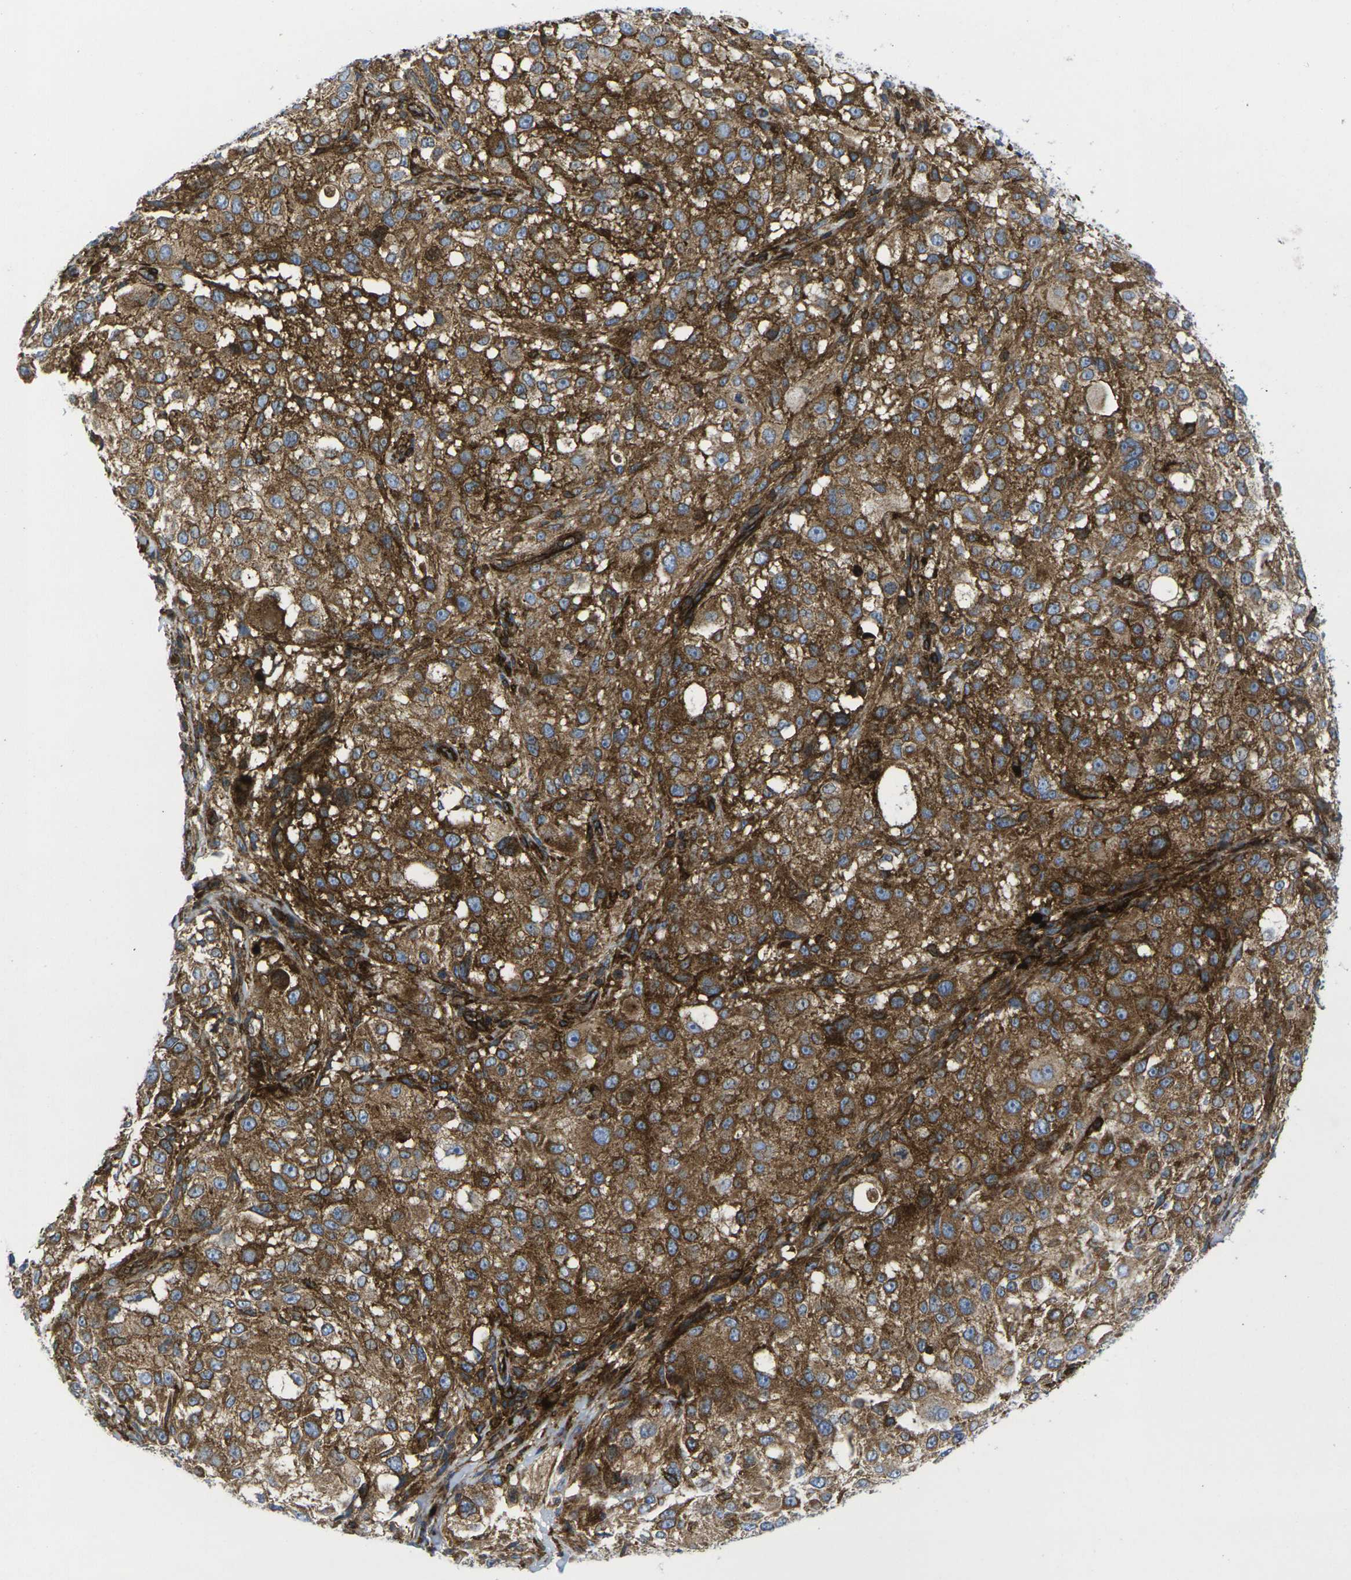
{"staining": {"intensity": "strong", "quantity": ">75%", "location": "cytoplasmic/membranous"}, "tissue": "melanoma", "cell_type": "Tumor cells", "image_type": "cancer", "snomed": [{"axis": "morphology", "description": "Necrosis, NOS"}, {"axis": "morphology", "description": "Malignant melanoma, NOS"}, {"axis": "topography", "description": "Skin"}], "caption": "Human melanoma stained with a protein marker reveals strong staining in tumor cells.", "gene": "IQGAP1", "patient": {"sex": "female", "age": 87}}